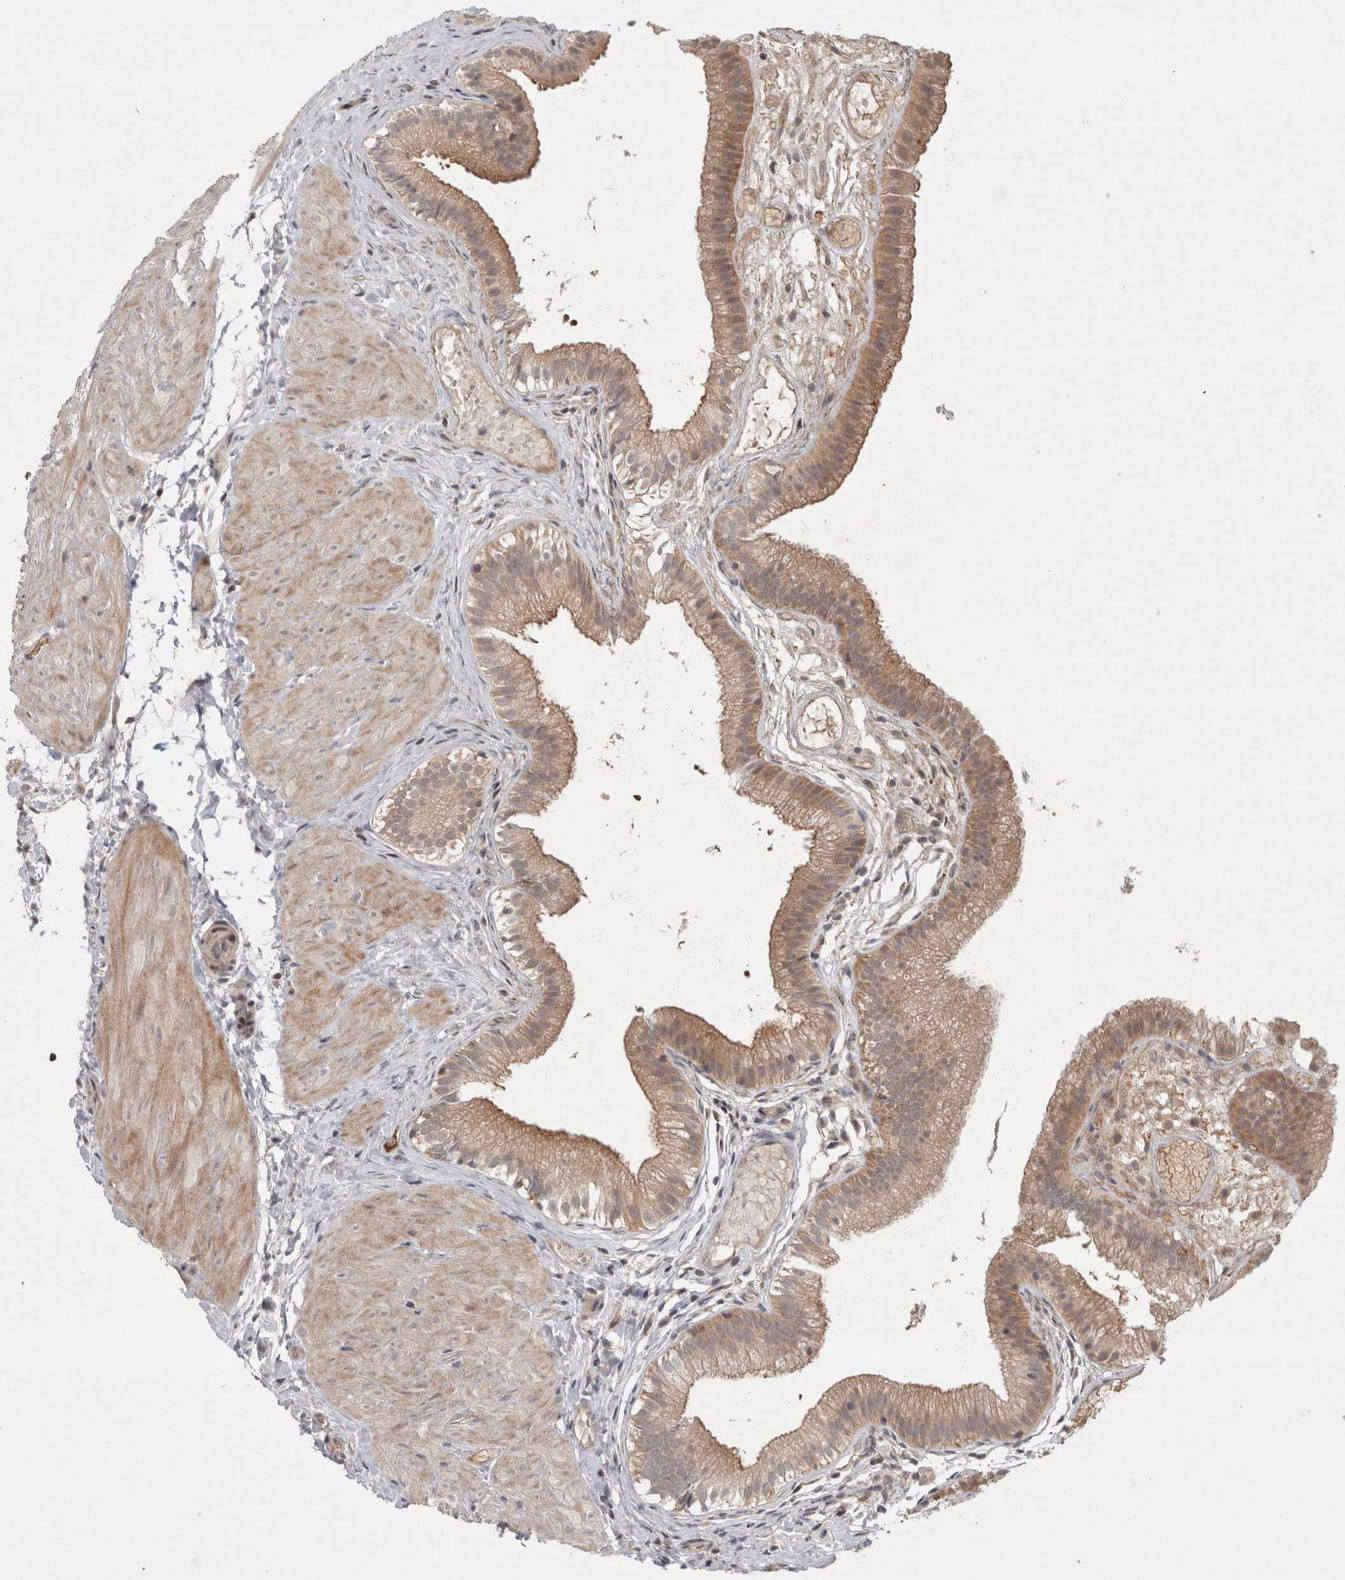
{"staining": {"intensity": "moderate", "quantity": ">75%", "location": "cytoplasmic/membranous,nuclear"}, "tissue": "gallbladder", "cell_type": "Glandular cells", "image_type": "normal", "snomed": [{"axis": "morphology", "description": "Normal tissue, NOS"}, {"axis": "topography", "description": "Gallbladder"}], "caption": "Gallbladder stained with DAB (3,3'-diaminobenzidine) immunohistochemistry (IHC) reveals medium levels of moderate cytoplasmic/membranous,nuclear staining in about >75% of glandular cells. Using DAB (3,3'-diaminobenzidine) (brown) and hematoxylin (blue) stains, captured at high magnification using brightfield microscopy.", "gene": "PLEKHM1", "patient": {"sex": "female", "age": 26}}